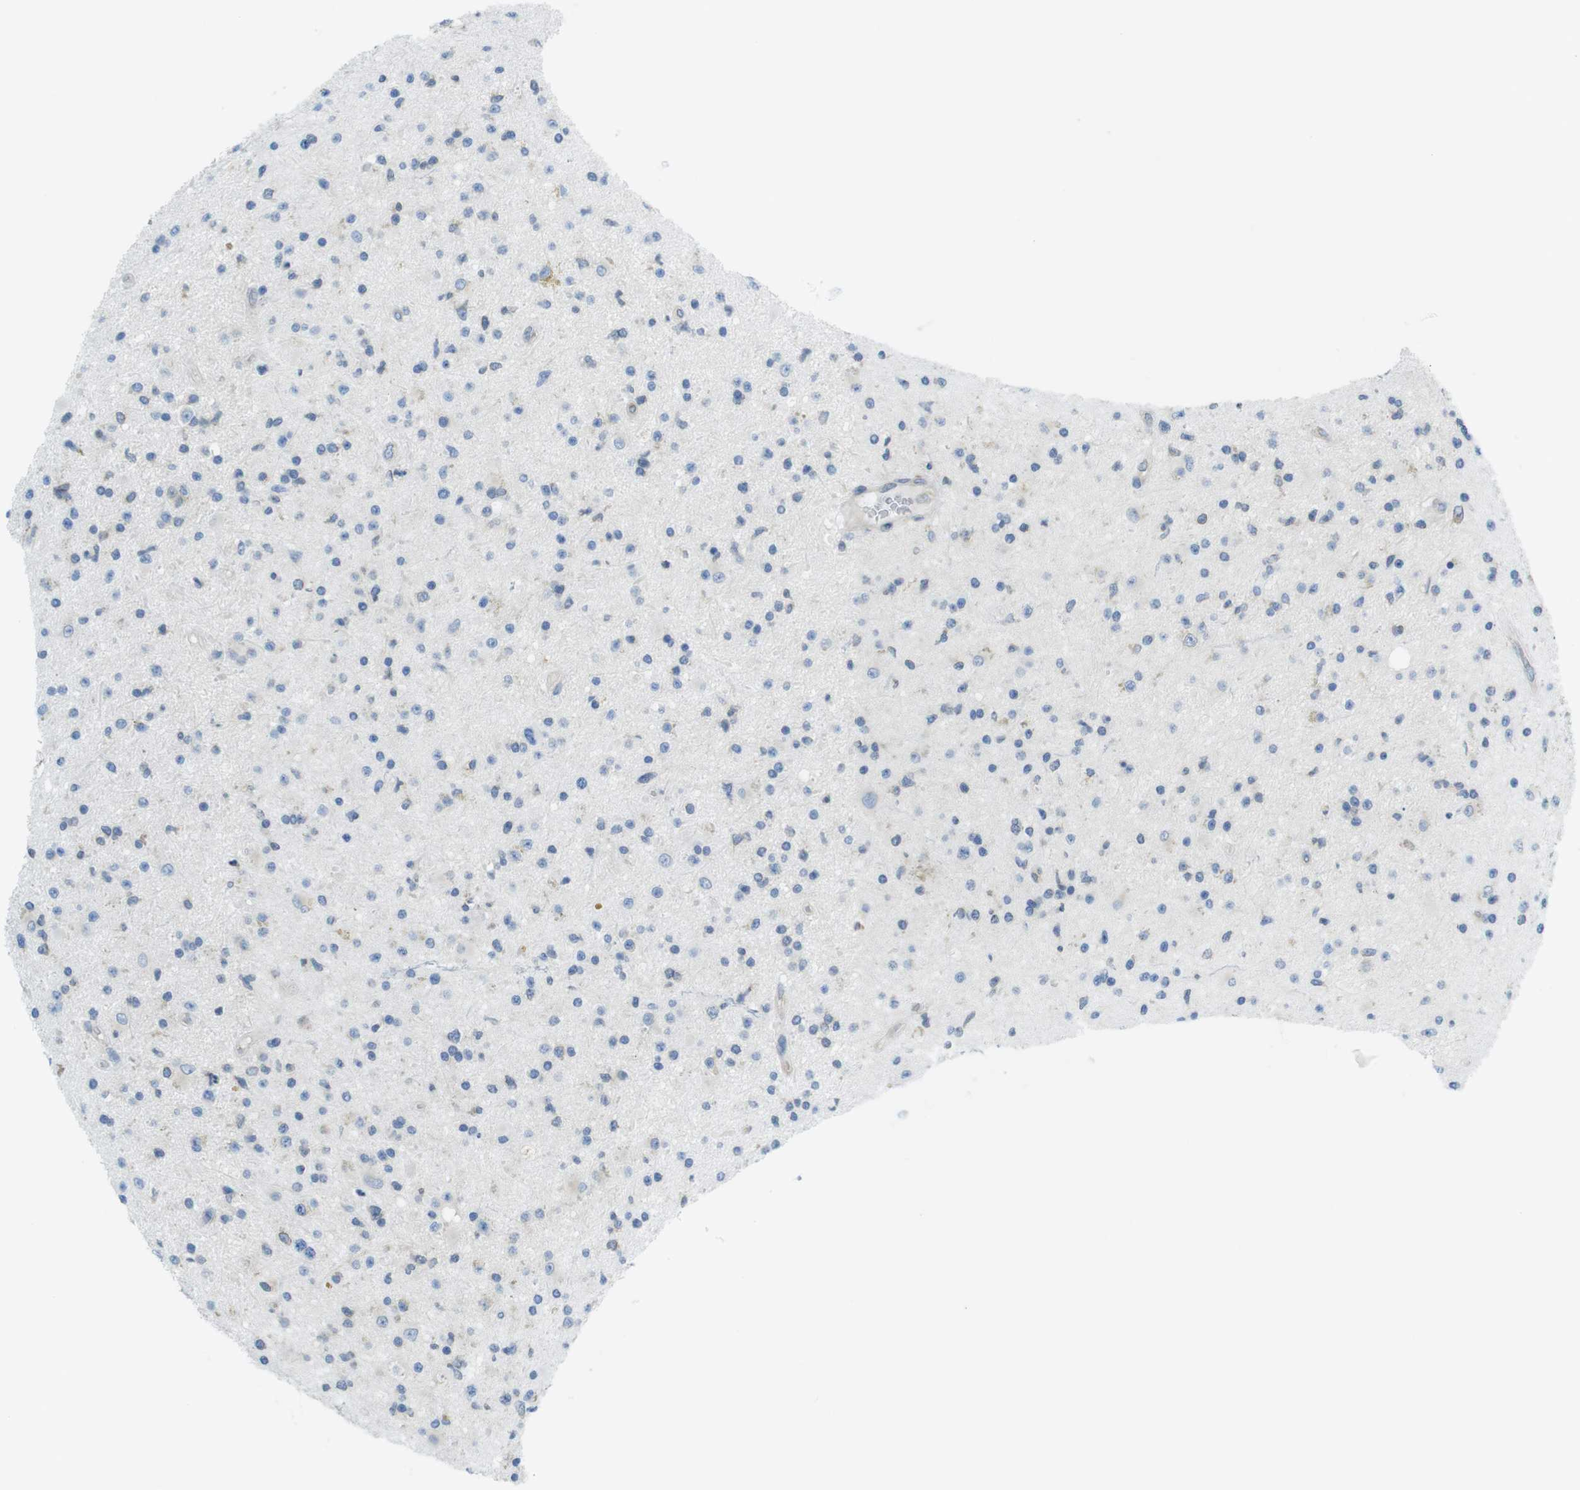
{"staining": {"intensity": "weak", "quantity": "25%-75%", "location": "cytoplasmic/membranous"}, "tissue": "glioma", "cell_type": "Tumor cells", "image_type": "cancer", "snomed": [{"axis": "morphology", "description": "Glioma, malignant, High grade"}, {"axis": "topography", "description": "Brain"}], "caption": "Immunohistochemical staining of human malignant glioma (high-grade) displays weak cytoplasmic/membranous protein expression in about 25%-75% of tumor cells. (IHC, brightfield microscopy, high magnification).", "gene": "CLPTM1L", "patient": {"sex": "male", "age": 33}}